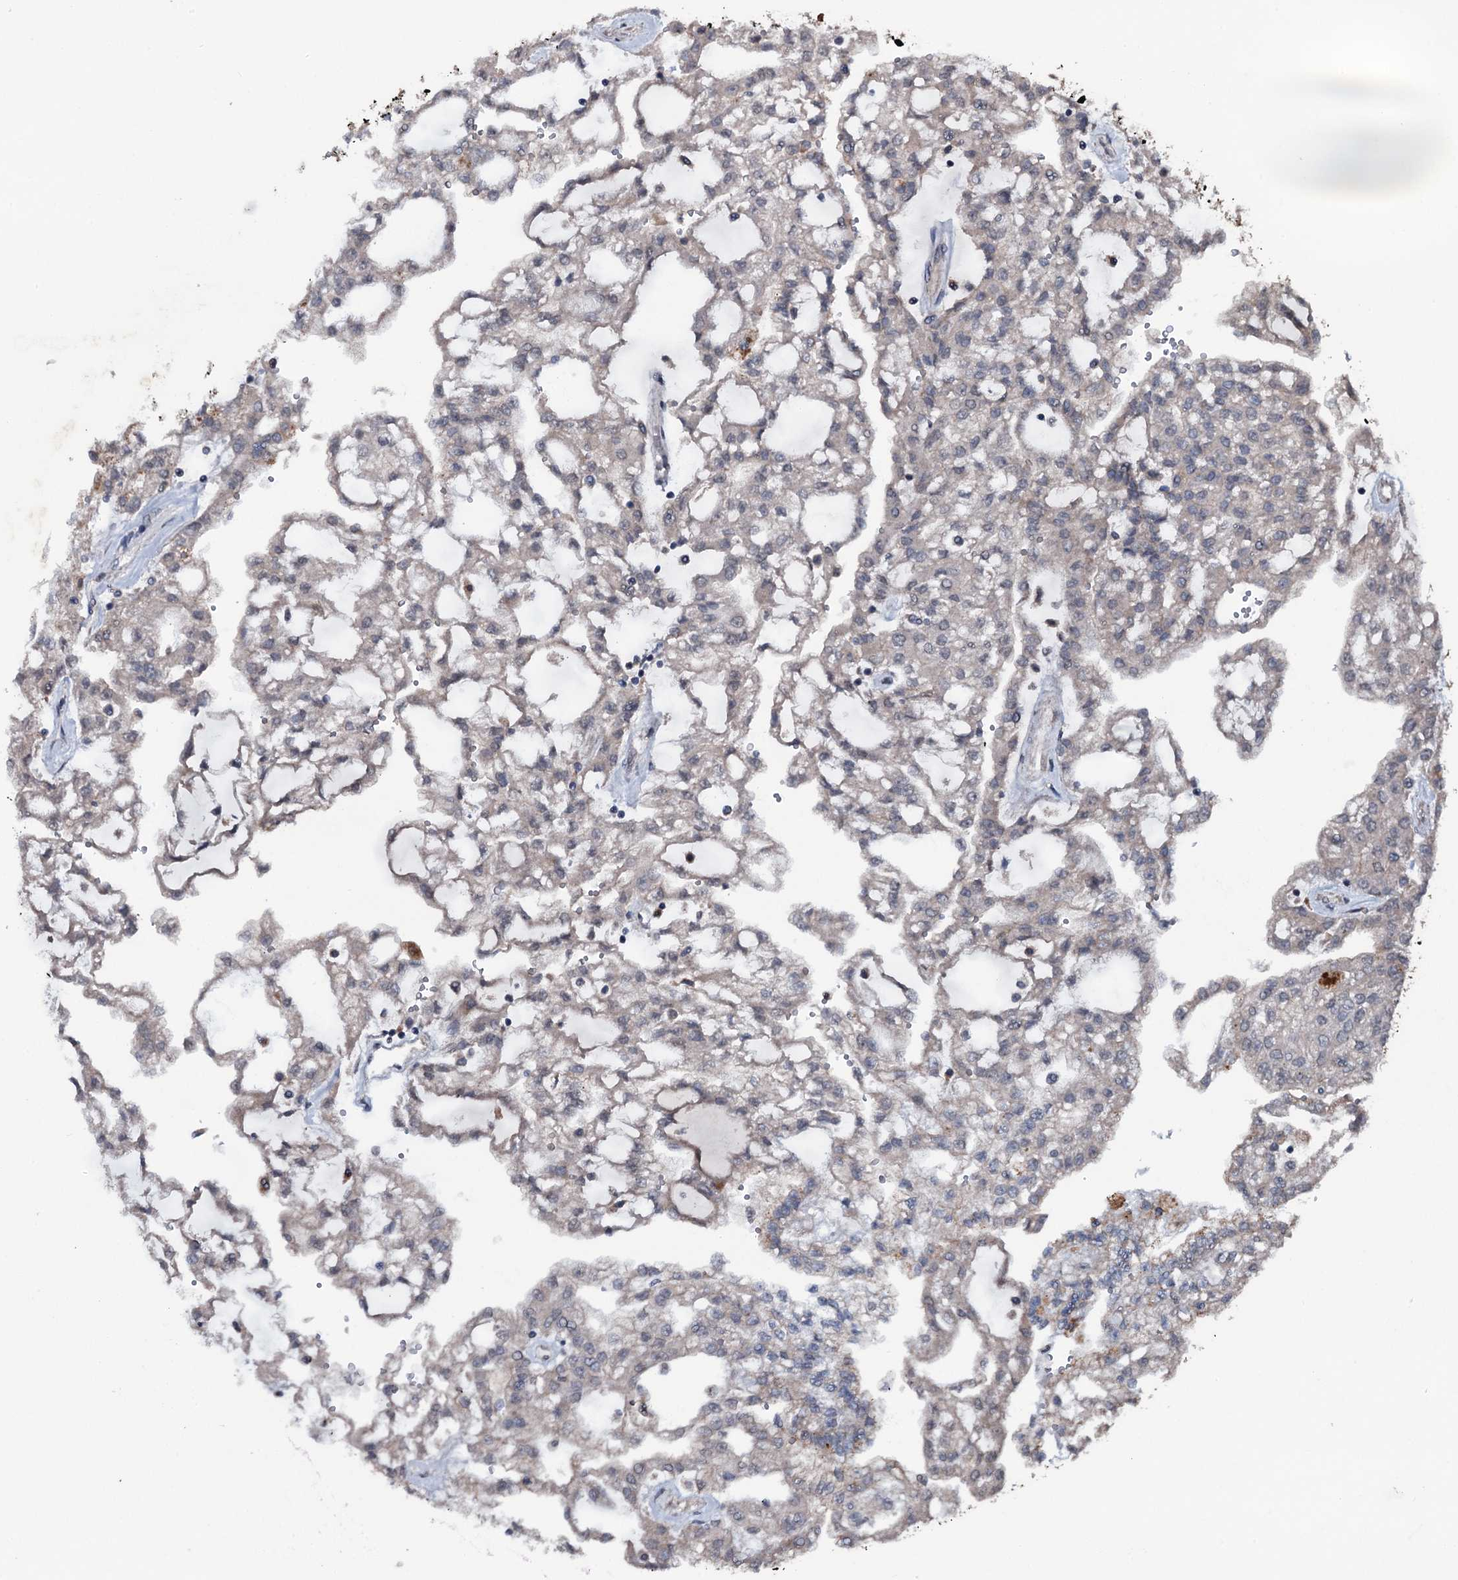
{"staining": {"intensity": "weak", "quantity": "<25%", "location": "cytoplasmic/membranous"}, "tissue": "renal cancer", "cell_type": "Tumor cells", "image_type": "cancer", "snomed": [{"axis": "morphology", "description": "Adenocarcinoma, NOS"}, {"axis": "topography", "description": "Kidney"}], "caption": "DAB (3,3'-diaminobenzidine) immunohistochemical staining of adenocarcinoma (renal) shows no significant expression in tumor cells.", "gene": "MRPS31", "patient": {"sex": "male", "age": 63}}